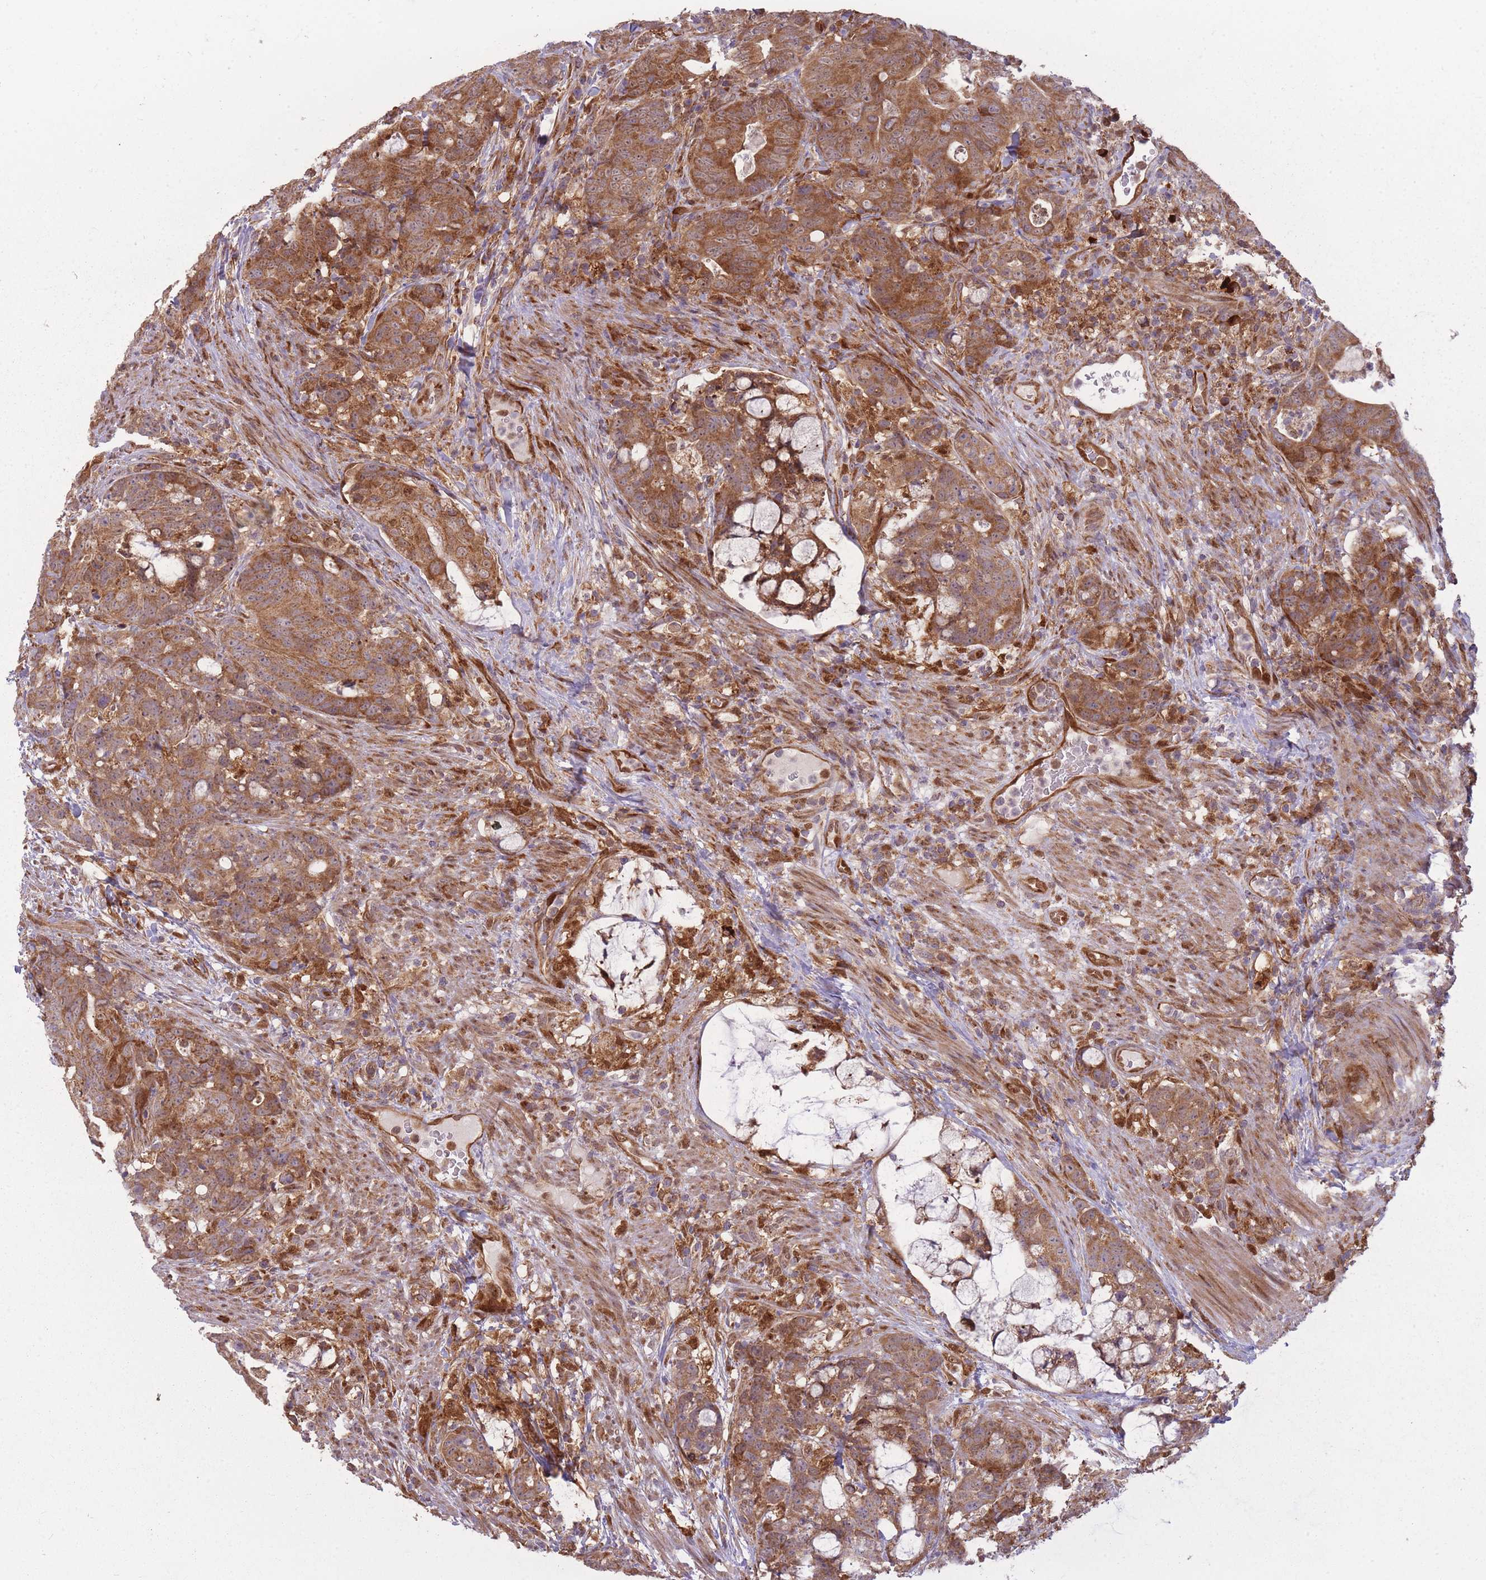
{"staining": {"intensity": "moderate", "quantity": ">75%", "location": "cytoplasmic/membranous"}, "tissue": "colorectal cancer", "cell_type": "Tumor cells", "image_type": "cancer", "snomed": [{"axis": "morphology", "description": "Adenocarcinoma, NOS"}, {"axis": "topography", "description": "Colon"}], "caption": "Colorectal adenocarcinoma stained for a protein reveals moderate cytoplasmic/membranous positivity in tumor cells. Using DAB (3,3'-diaminobenzidine) (brown) and hematoxylin (blue) stains, captured at high magnification using brightfield microscopy.", "gene": "LGALS9", "patient": {"sex": "female", "age": 82}}